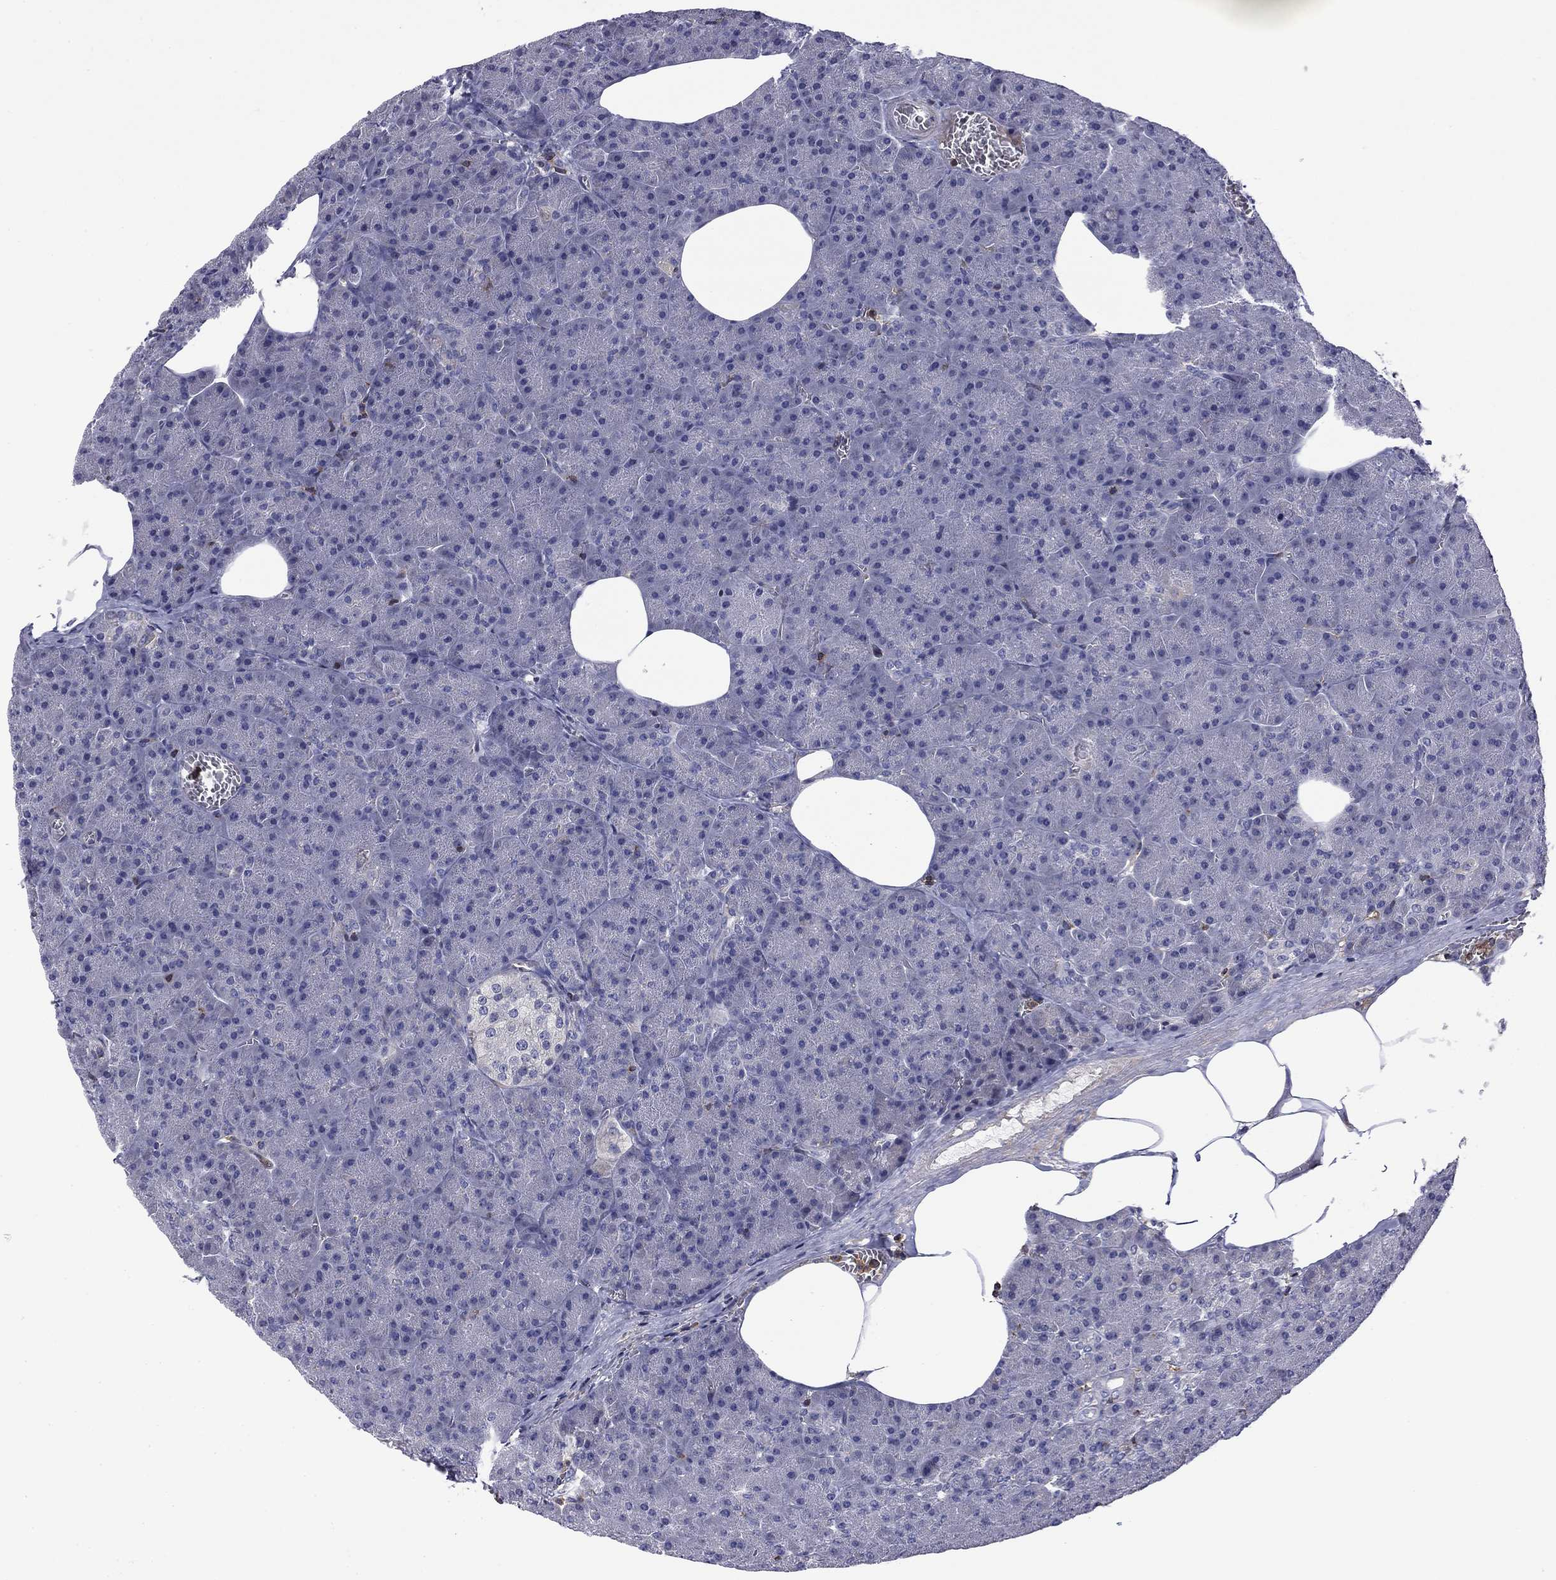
{"staining": {"intensity": "negative", "quantity": "none", "location": "none"}, "tissue": "pancreas", "cell_type": "Exocrine glandular cells", "image_type": "normal", "snomed": [{"axis": "morphology", "description": "Normal tissue, NOS"}, {"axis": "topography", "description": "Pancreas"}], "caption": "The photomicrograph shows no staining of exocrine glandular cells in benign pancreas.", "gene": "ARHGAP45", "patient": {"sex": "male", "age": 61}}